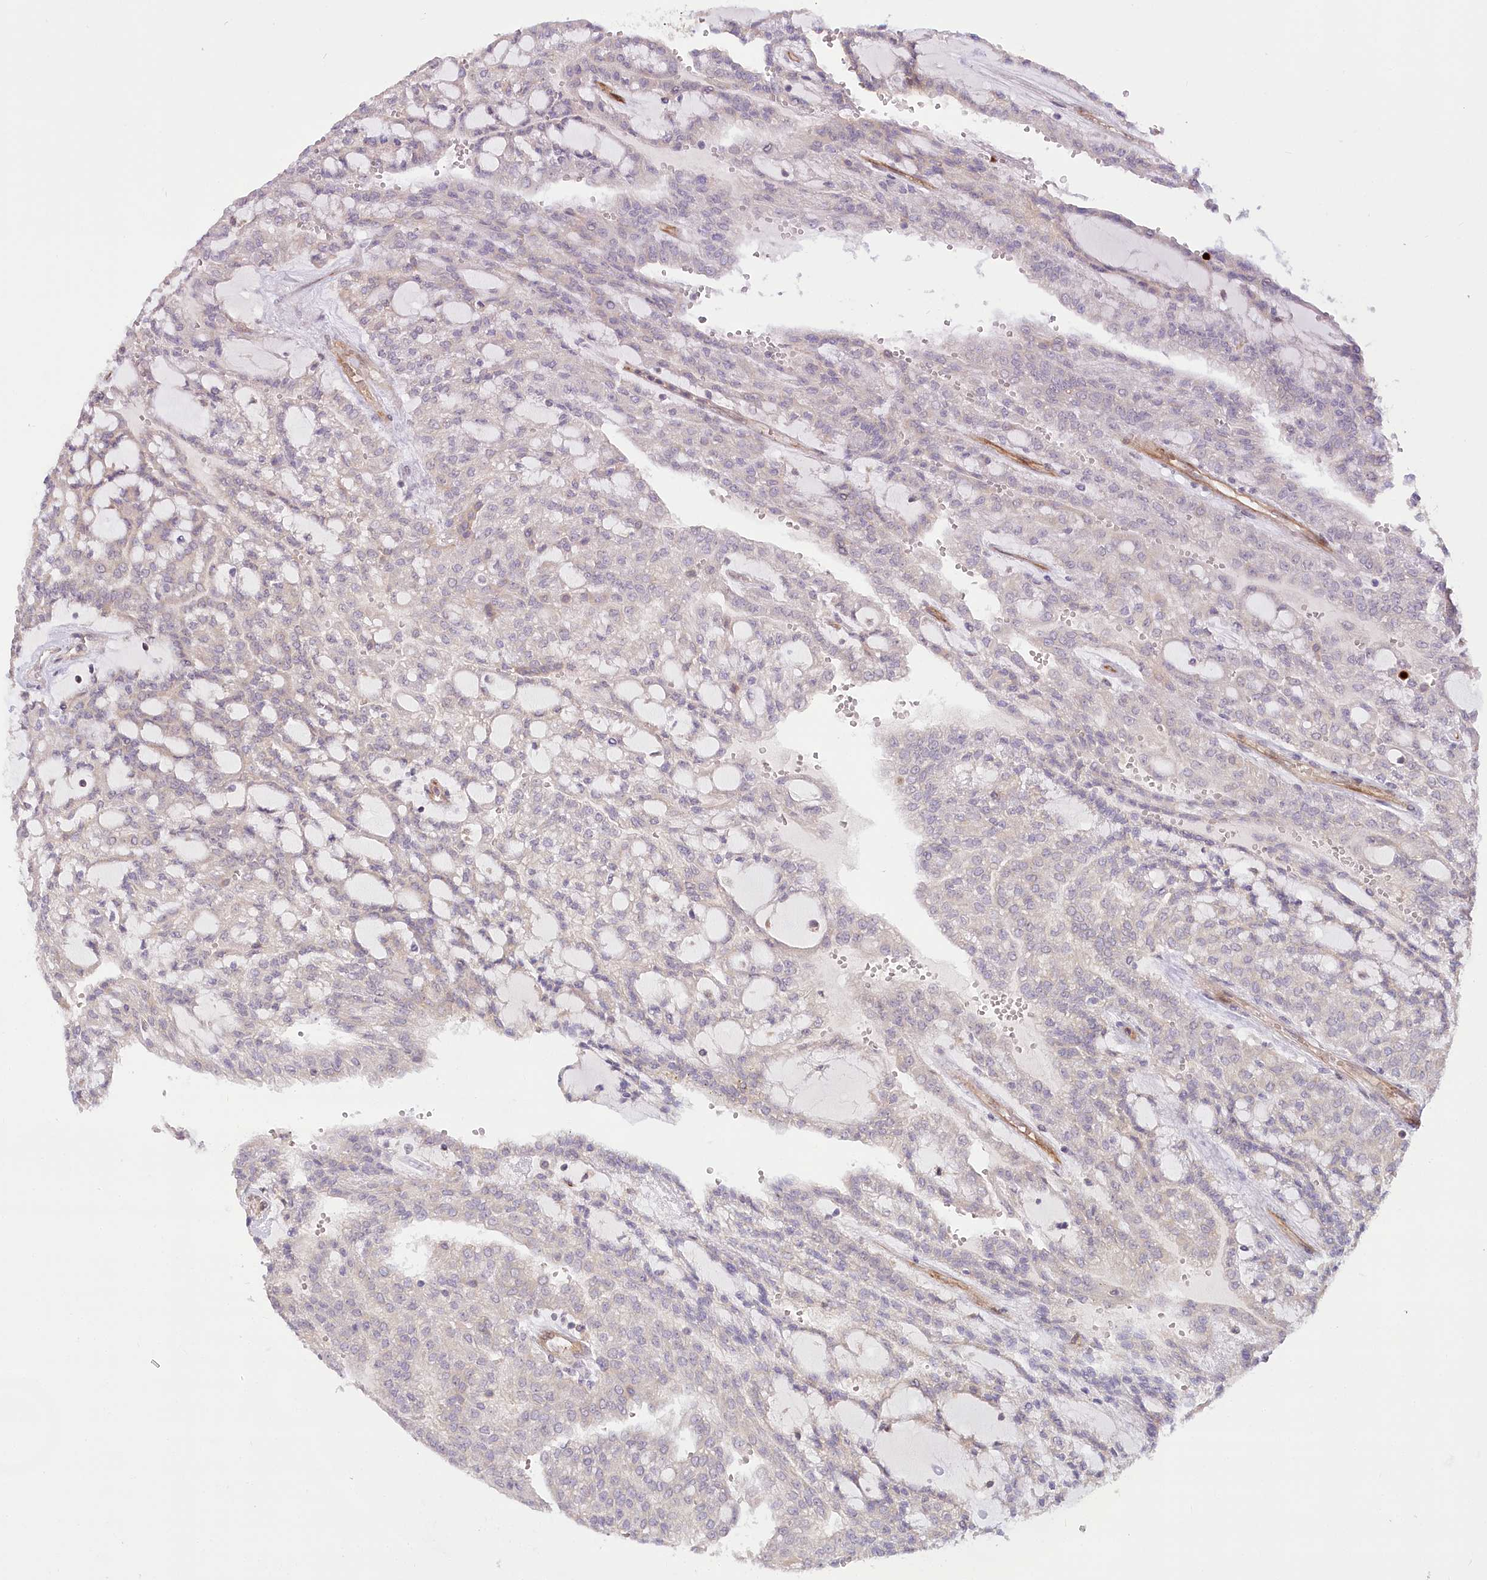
{"staining": {"intensity": "negative", "quantity": "none", "location": "none"}, "tissue": "renal cancer", "cell_type": "Tumor cells", "image_type": "cancer", "snomed": [{"axis": "morphology", "description": "Adenocarcinoma, NOS"}, {"axis": "topography", "description": "Kidney"}], "caption": "The immunohistochemistry micrograph has no significant expression in tumor cells of renal cancer tissue.", "gene": "CEP70", "patient": {"sex": "male", "age": 63}}